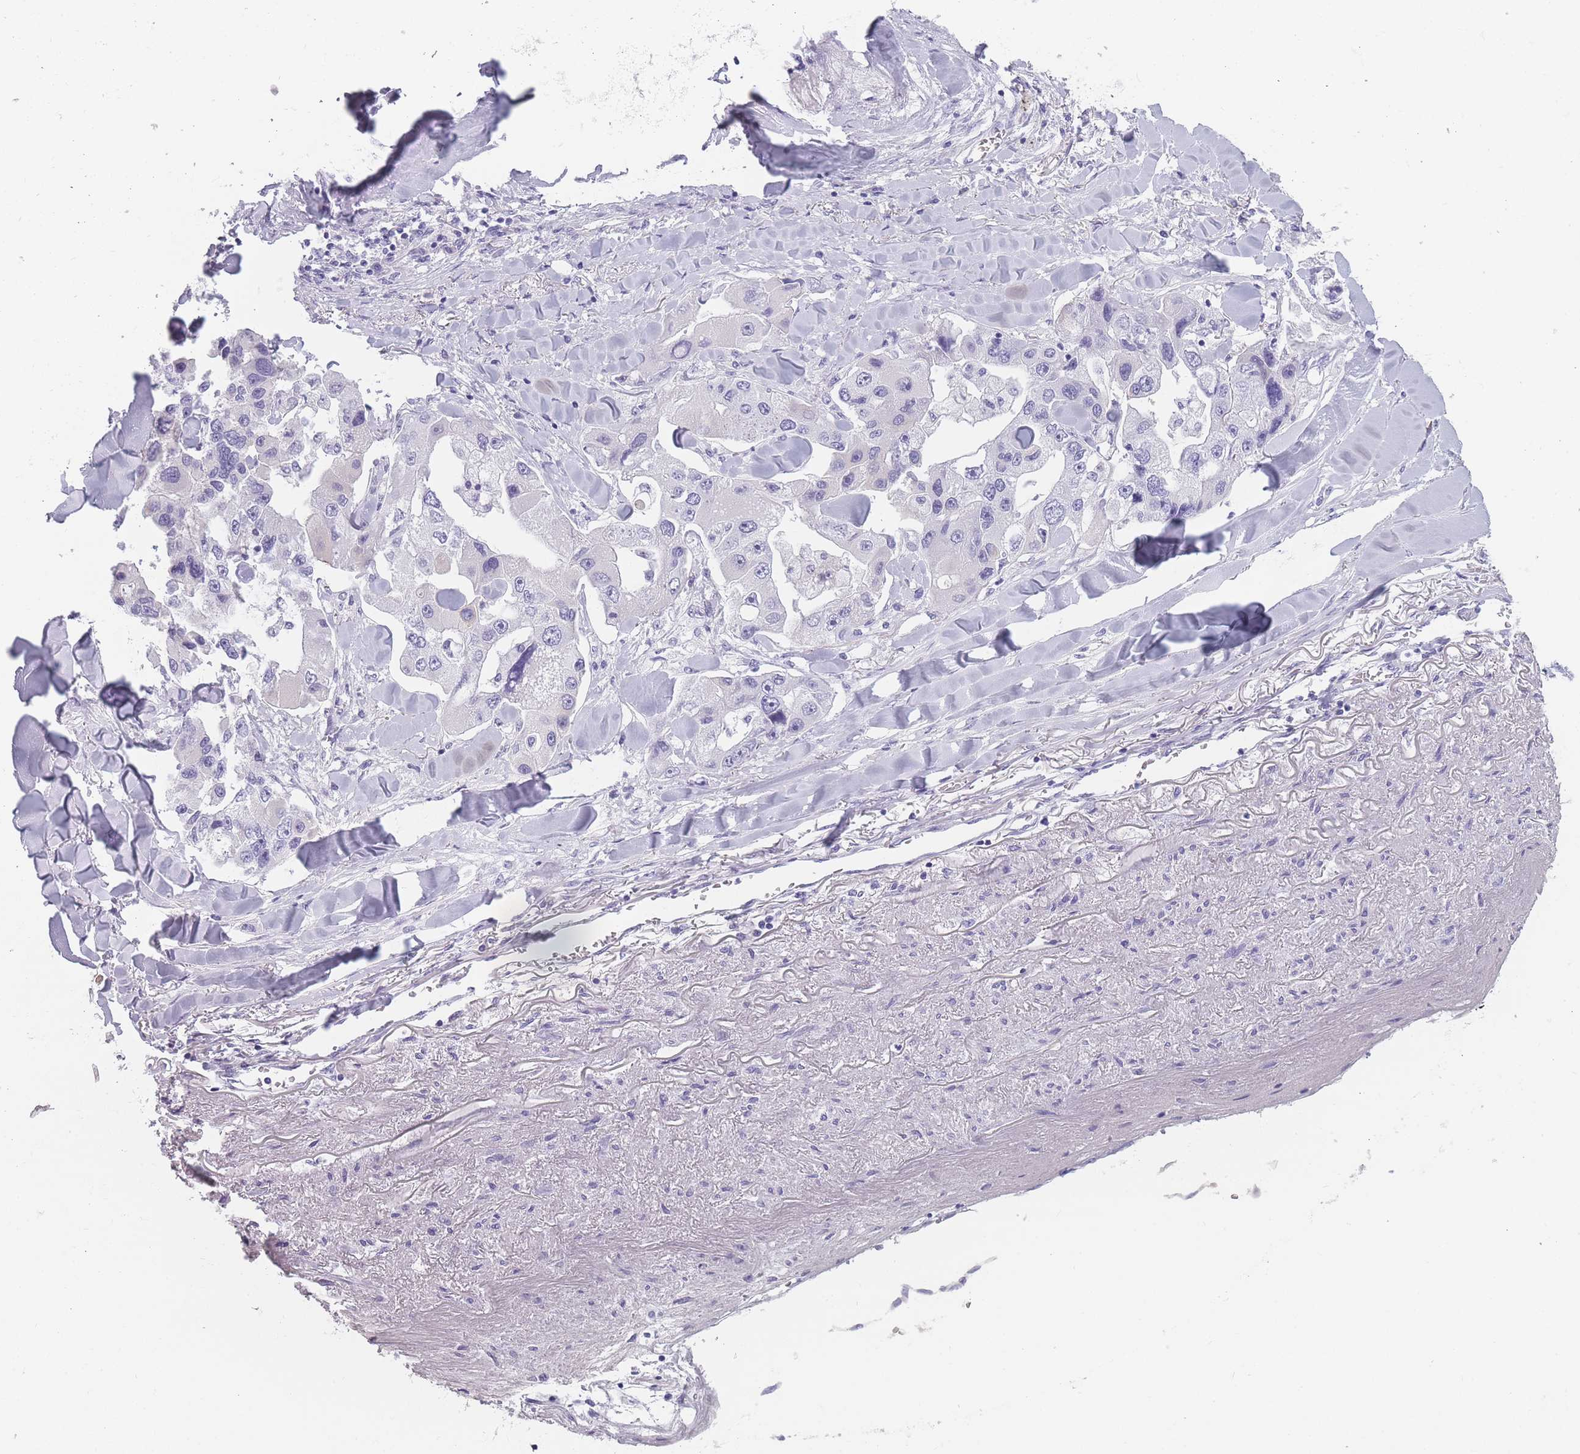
{"staining": {"intensity": "negative", "quantity": "none", "location": "none"}, "tissue": "lung cancer", "cell_type": "Tumor cells", "image_type": "cancer", "snomed": [{"axis": "morphology", "description": "Adenocarcinoma, NOS"}, {"axis": "topography", "description": "Lung"}], "caption": "Lung cancer (adenocarcinoma) was stained to show a protein in brown. There is no significant staining in tumor cells.", "gene": "PPFIA3", "patient": {"sex": "female", "age": 54}}